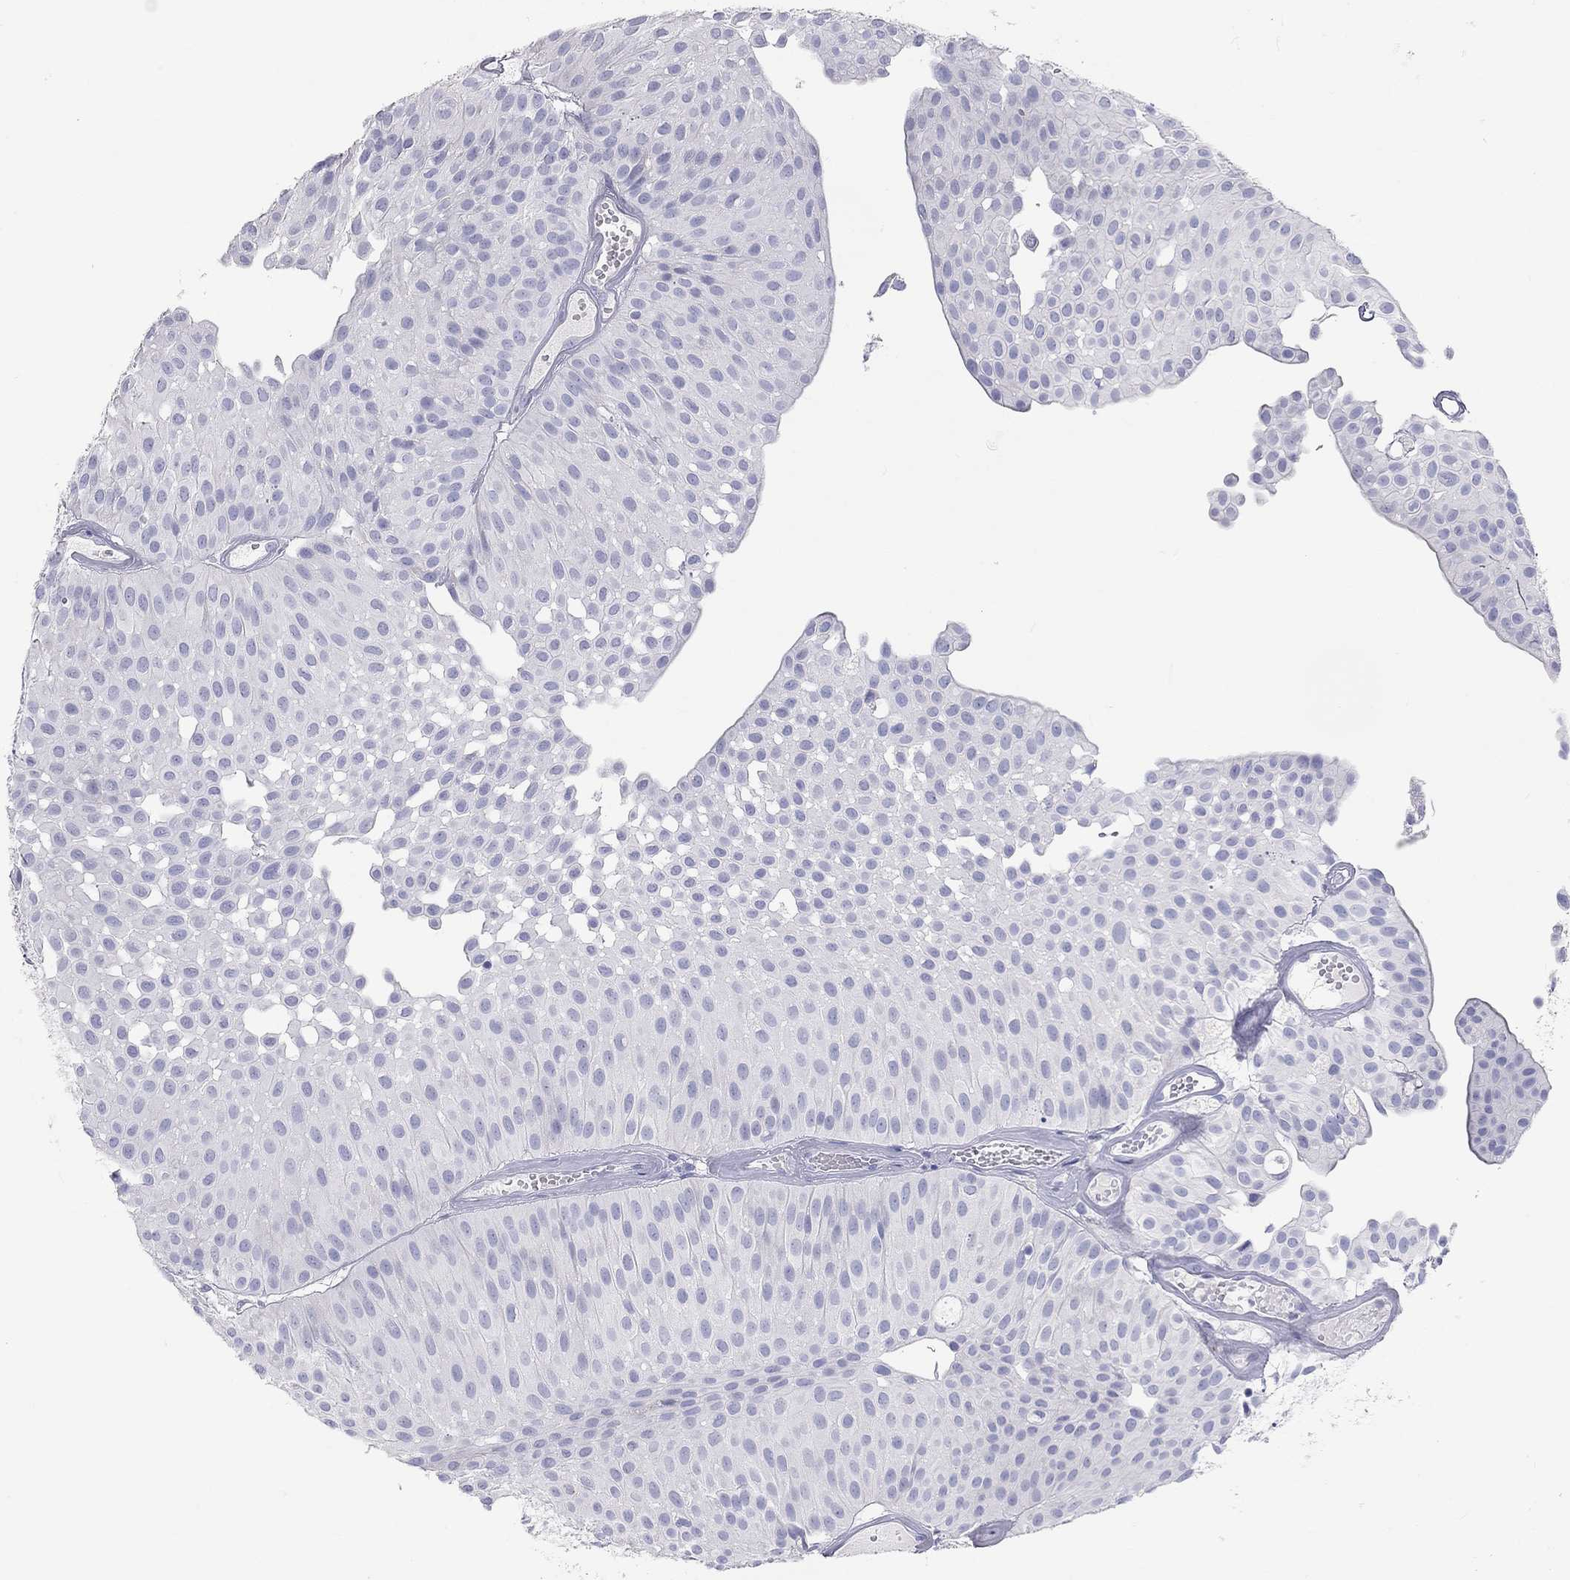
{"staining": {"intensity": "negative", "quantity": "none", "location": "none"}, "tissue": "urothelial cancer", "cell_type": "Tumor cells", "image_type": "cancer", "snomed": [{"axis": "morphology", "description": "Urothelial carcinoma, Low grade"}, {"axis": "topography", "description": "Urinary bladder"}], "caption": "IHC histopathology image of urothelial cancer stained for a protein (brown), which shows no positivity in tumor cells.", "gene": "PCDHGC5", "patient": {"sex": "male", "age": 64}}